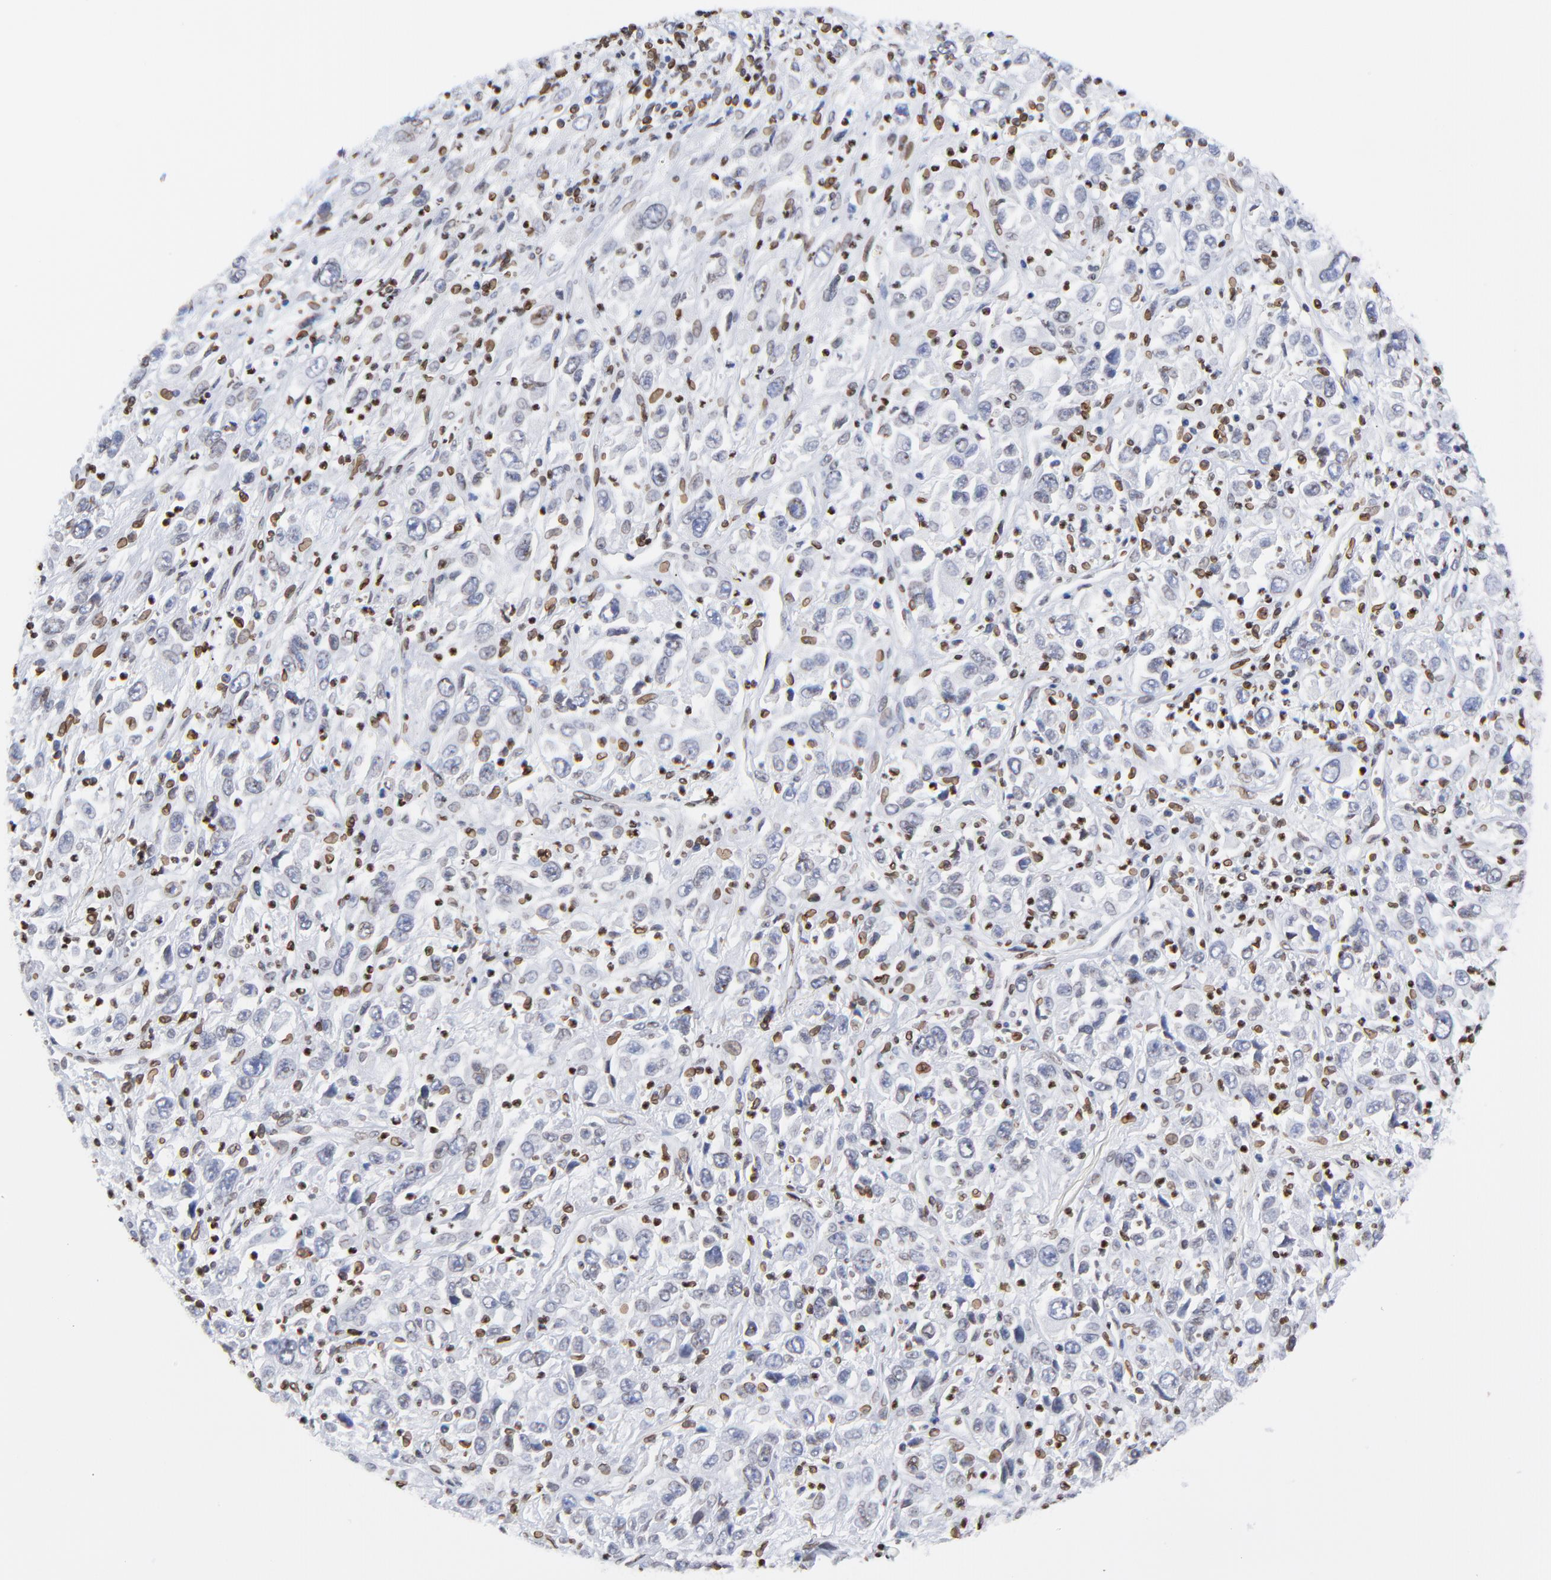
{"staining": {"intensity": "weak", "quantity": "<25%", "location": "nuclear"}, "tissue": "melanoma", "cell_type": "Tumor cells", "image_type": "cancer", "snomed": [{"axis": "morphology", "description": "Malignant melanoma, Metastatic site"}, {"axis": "topography", "description": "Skin"}], "caption": "High power microscopy micrograph of an immunohistochemistry image of malignant melanoma (metastatic site), revealing no significant expression in tumor cells. (Brightfield microscopy of DAB immunohistochemistry at high magnification).", "gene": "THAP7", "patient": {"sex": "female", "age": 56}}